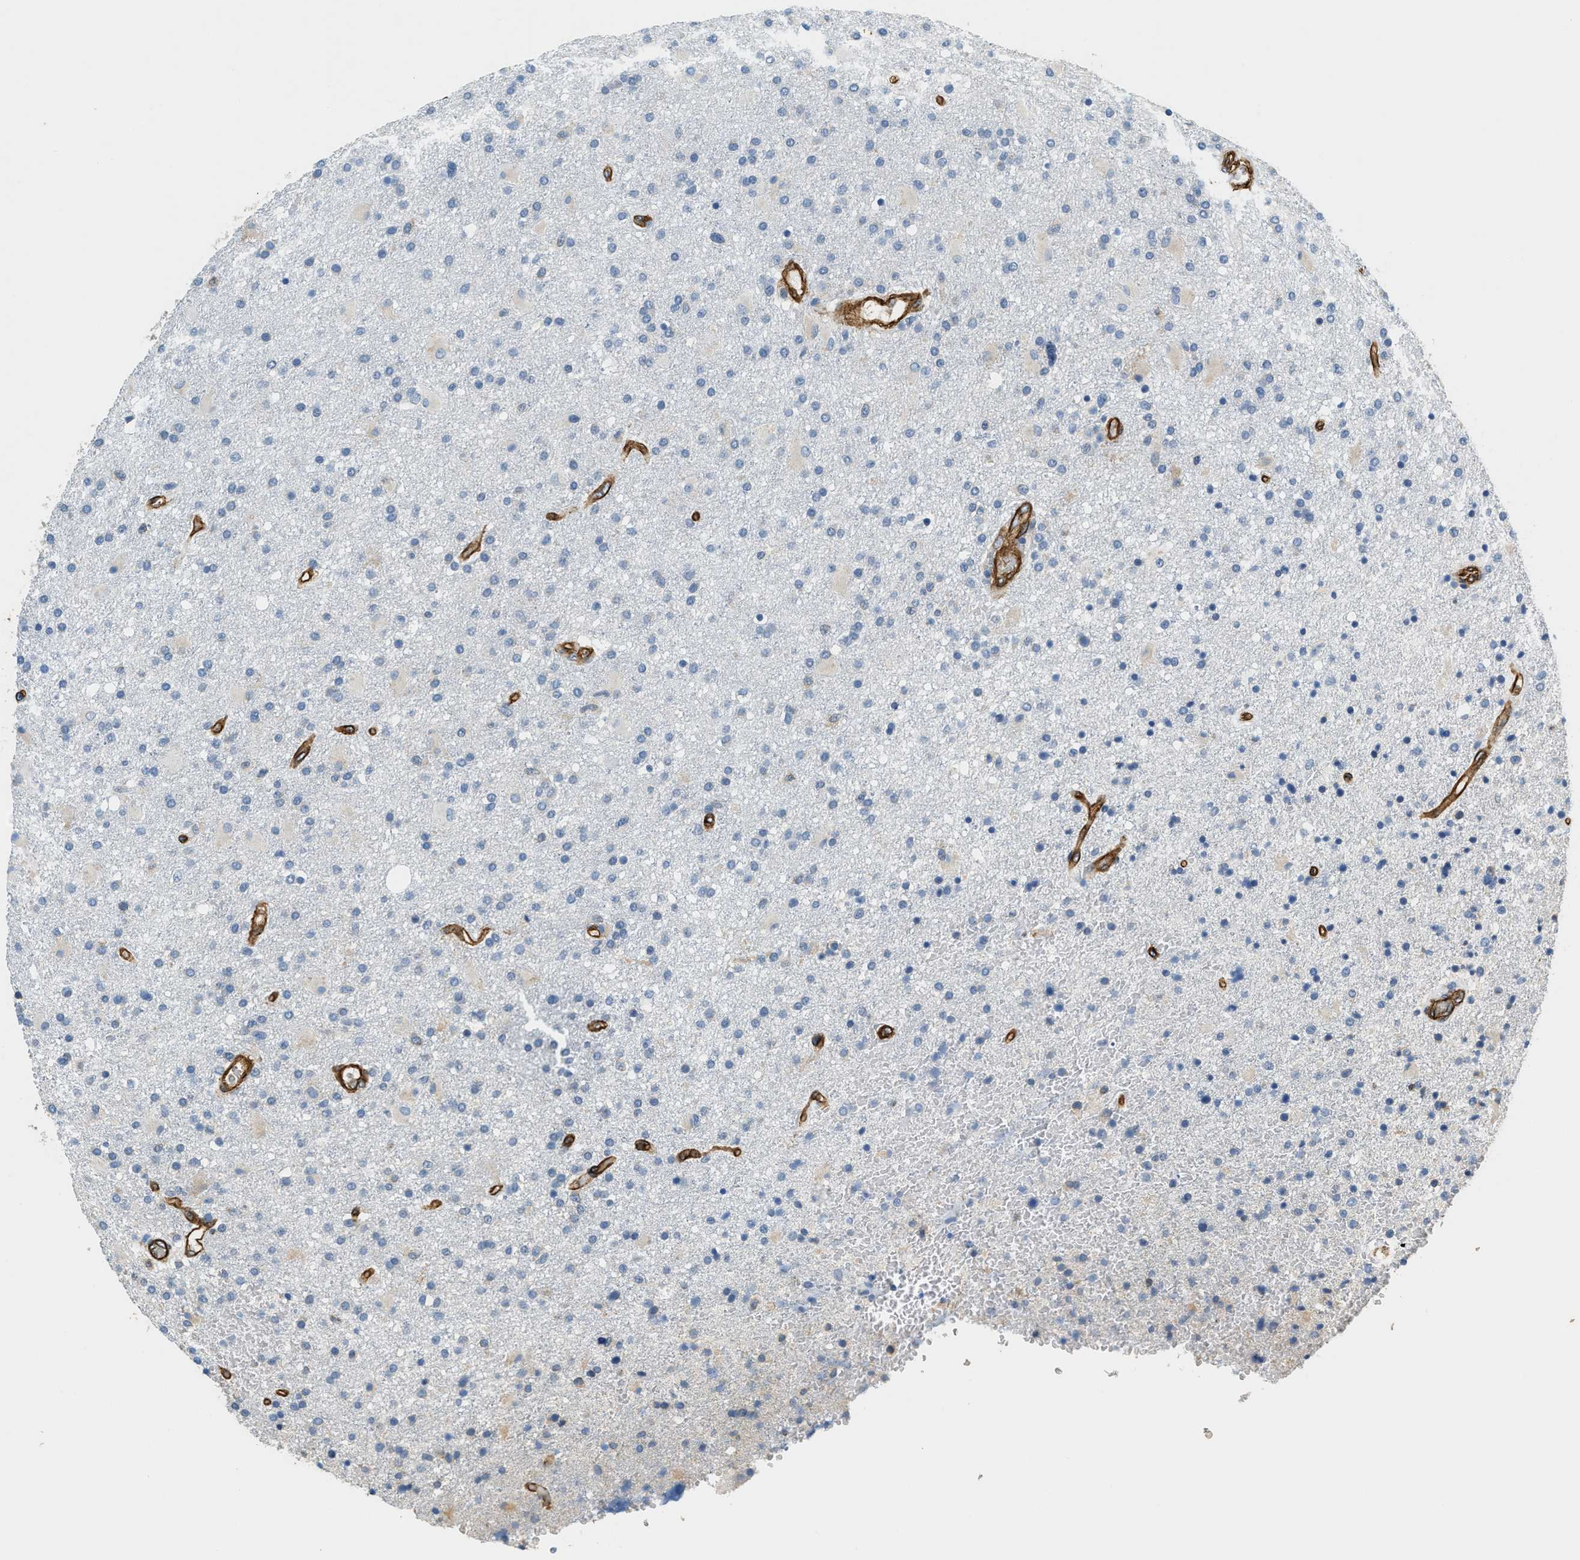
{"staining": {"intensity": "negative", "quantity": "none", "location": "none"}, "tissue": "glioma", "cell_type": "Tumor cells", "image_type": "cancer", "snomed": [{"axis": "morphology", "description": "Glioma, malignant, High grade"}, {"axis": "topography", "description": "Brain"}], "caption": "The micrograph displays no significant staining in tumor cells of glioma.", "gene": "TMEM43", "patient": {"sex": "male", "age": 72}}